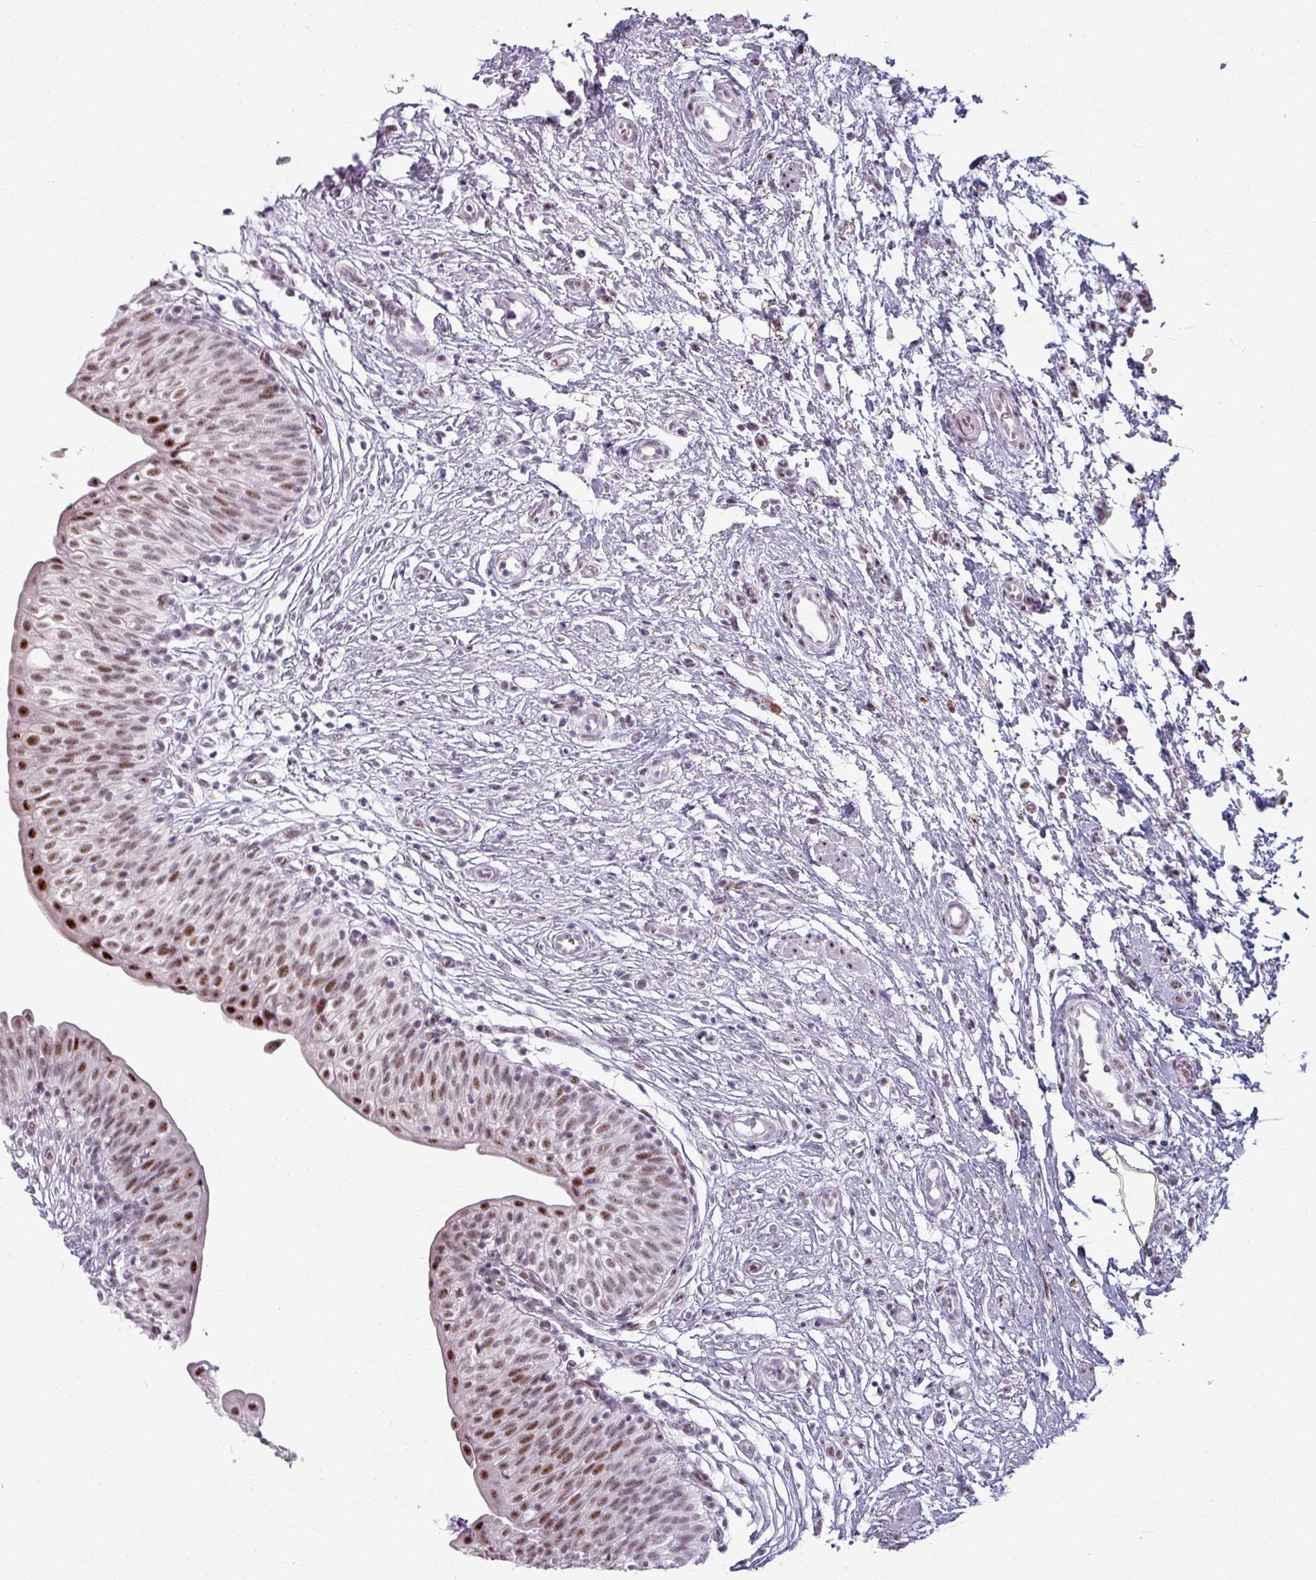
{"staining": {"intensity": "strong", "quantity": ">75%", "location": "nuclear"}, "tissue": "urinary bladder", "cell_type": "Urothelial cells", "image_type": "normal", "snomed": [{"axis": "morphology", "description": "Normal tissue, NOS"}, {"axis": "topography", "description": "Urinary bladder"}], "caption": "Normal urinary bladder displays strong nuclear expression in about >75% of urothelial cells The protein is shown in brown color, while the nuclei are stained blue..", "gene": "NCOR1", "patient": {"sex": "male", "age": 55}}